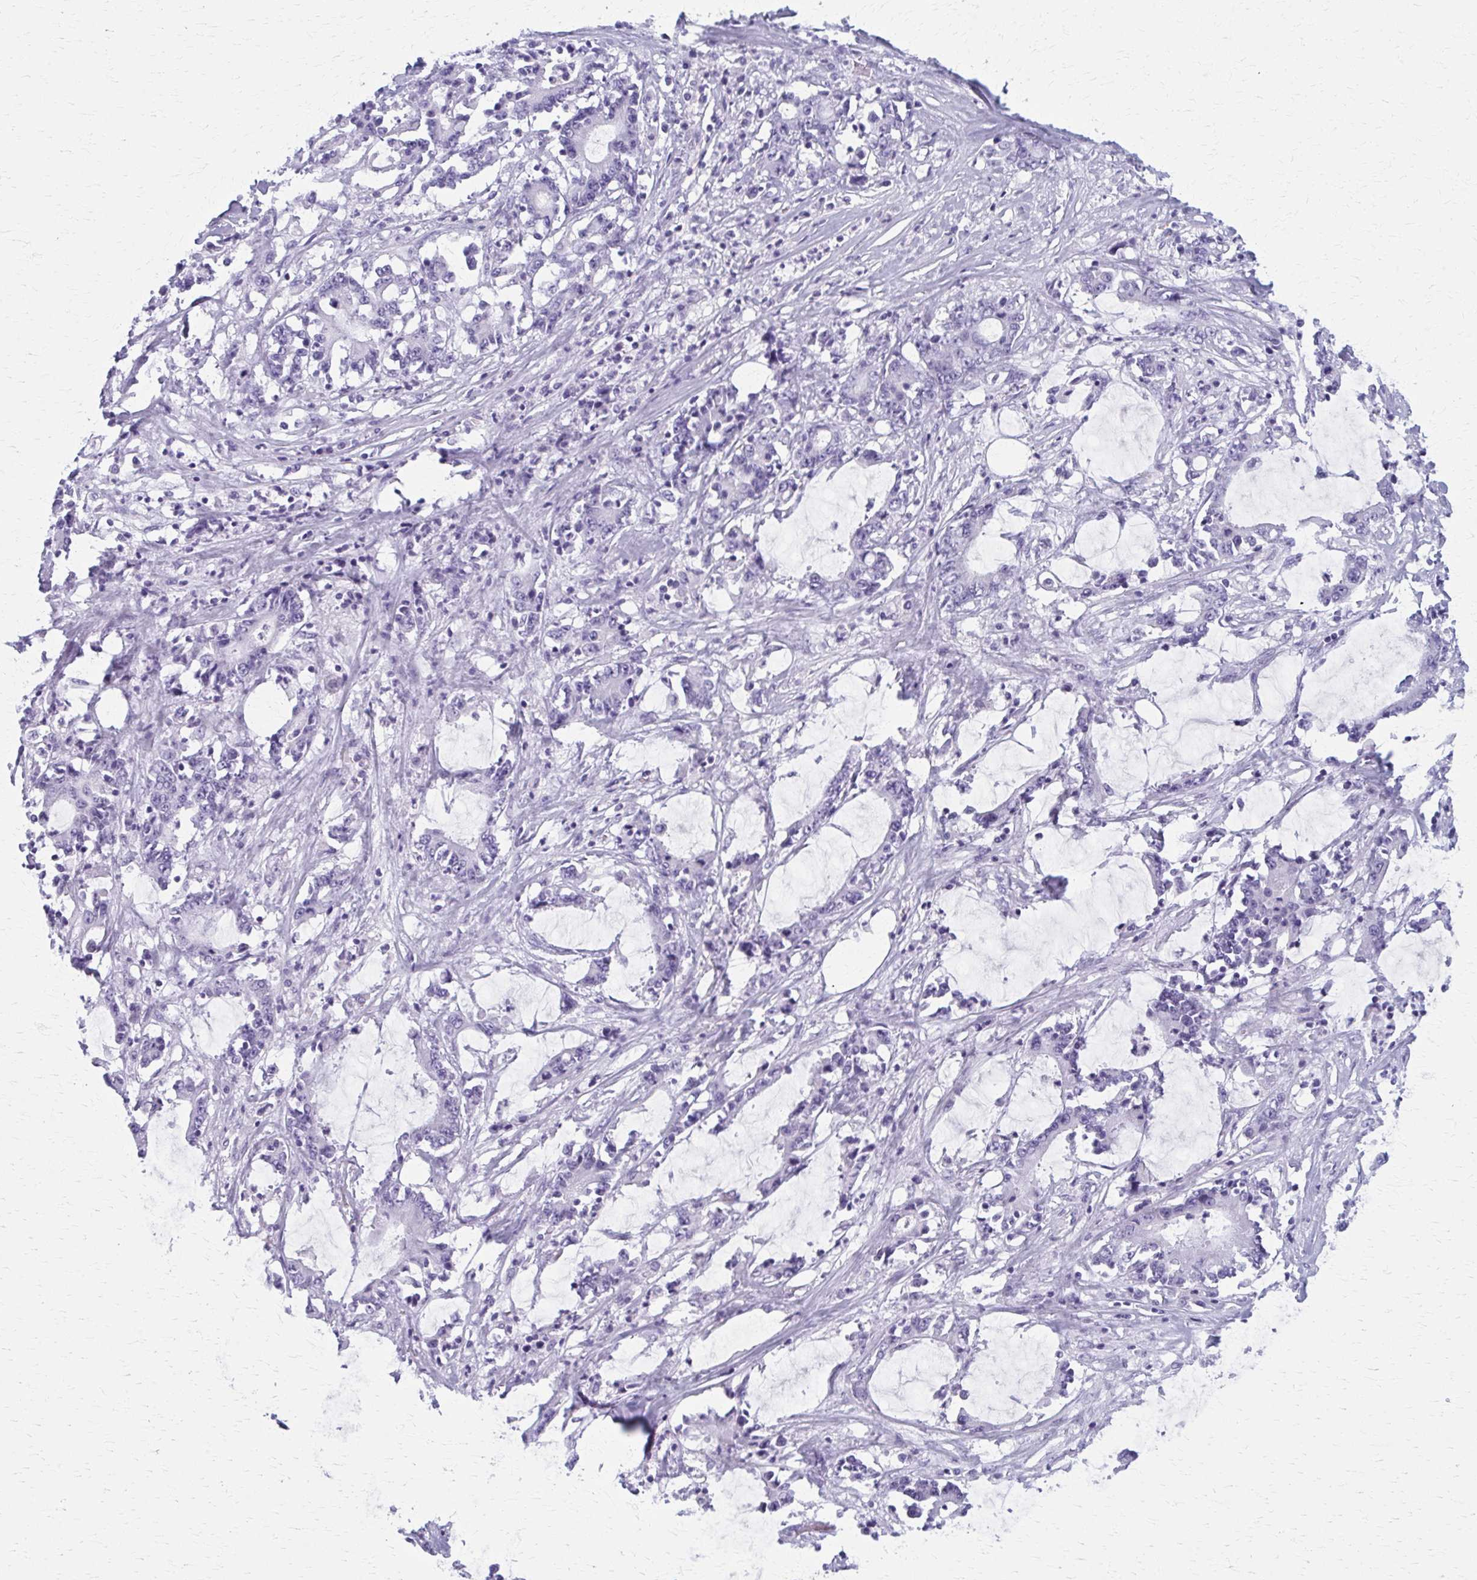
{"staining": {"intensity": "negative", "quantity": "none", "location": "none"}, "tissue": "stomach cancer", "cell_type": "Tumor cells", "image_type": "cancer", "snomed": [{"axis": "morphology", "description": "Adenocarcinoma, NOS"}, {"axis": "topography", "description": "Stomach, upper"}], "caption": "Tumor cells show no significant expression in stomach cancer (adenocarcinoma).", "gene": "MPLKIP", "patient": {"sex": "male", "age": 68}}